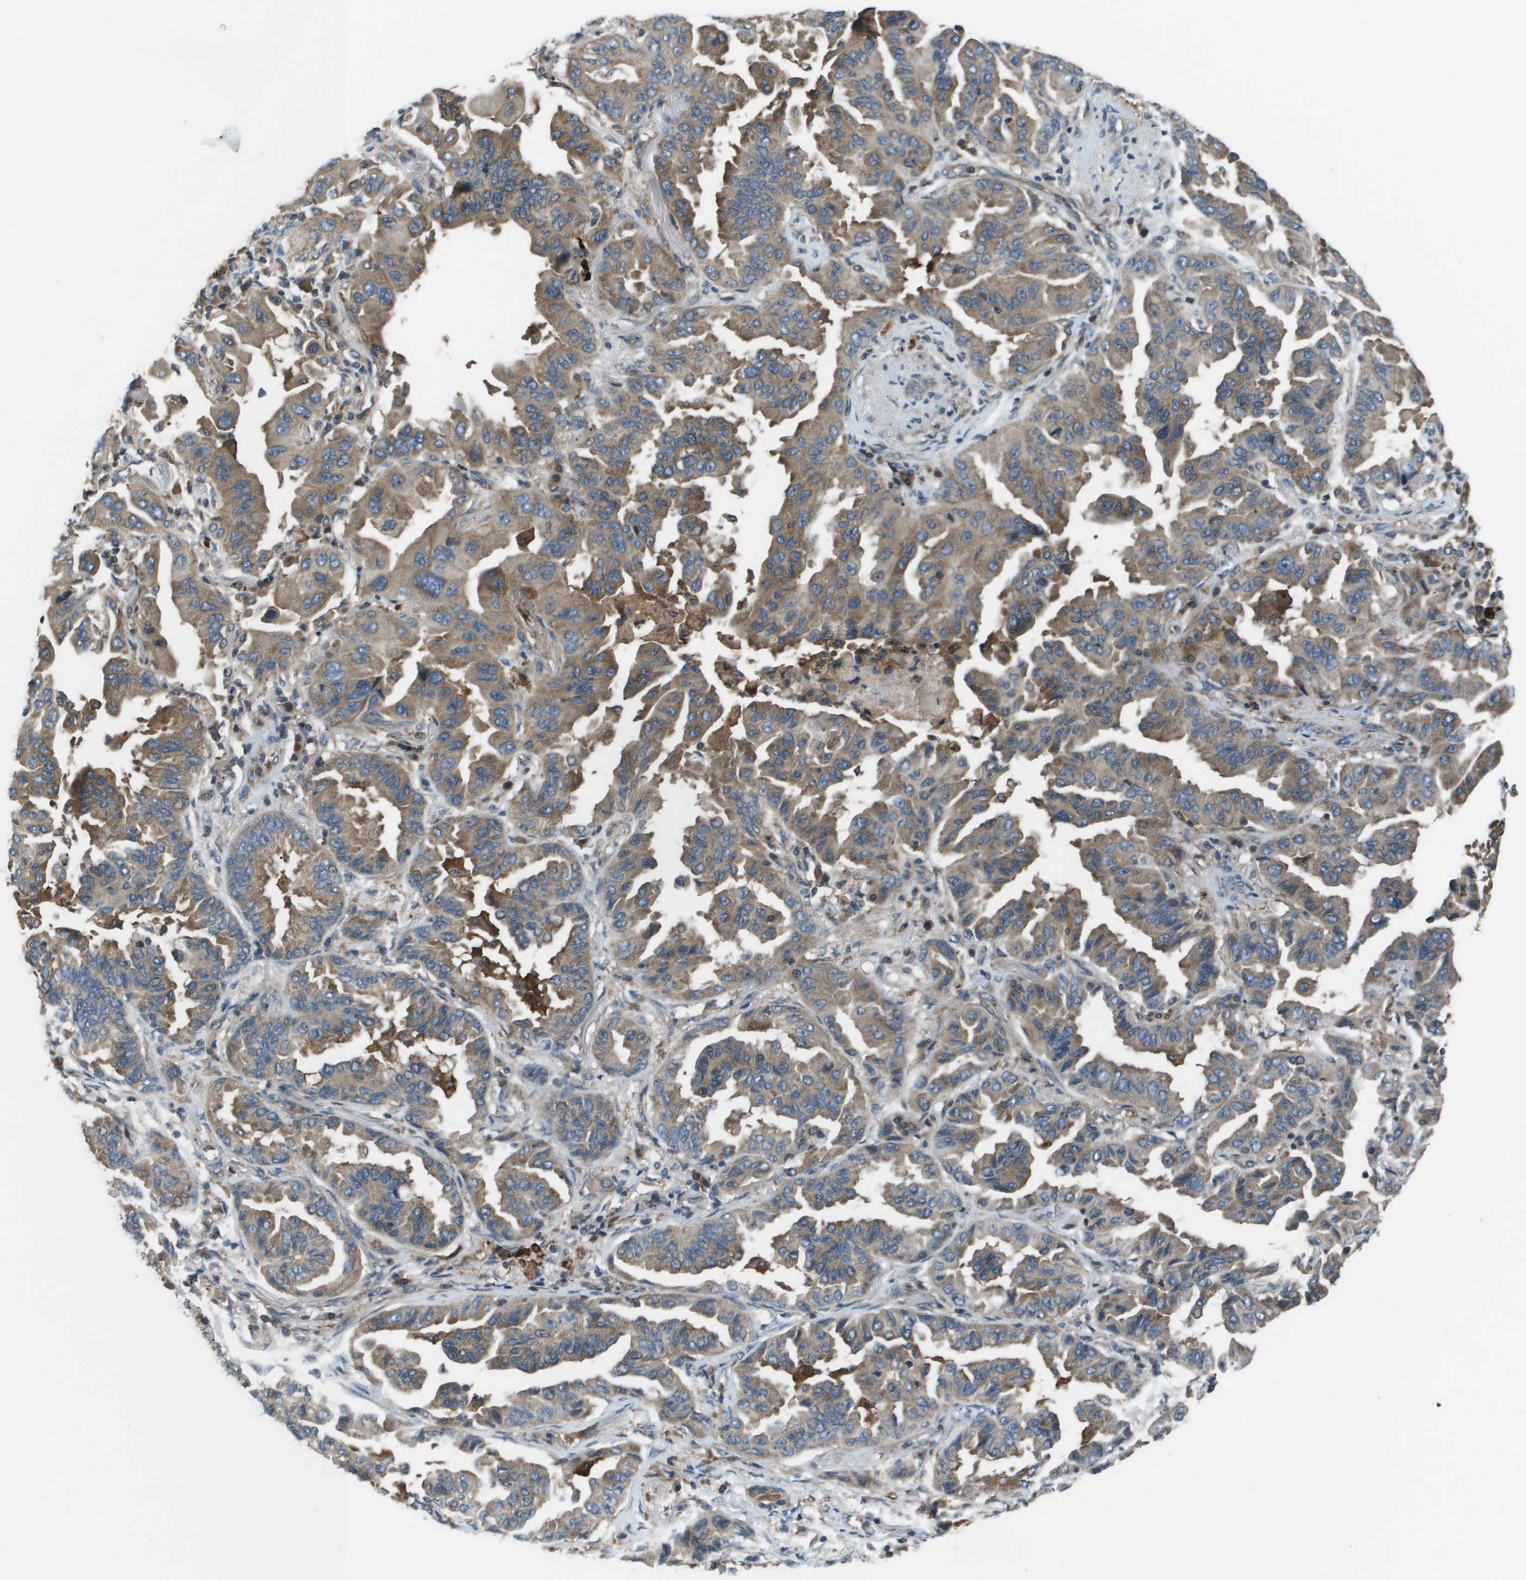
{"staining": {"intensity": "moderate", "quantity": ">75%", "location": "cytoplasmic/membranous"}, "tissue": "lung cancer", "cell_type": "Tumor cells", "image_type": "cancer", "snomed": [{"axis": "morphology", "description": "Adenocarcinoma, NOS"}, {"axis": "topography", "description": "Lung"}], "caption": "Human lung cancer (adenocarcinoma) stained for a protein (brown) reveals moderate cytoplasmic/membranous positive positivity in approximately >75% of tumor cells.", "gene": "EIF3B", "patient": {"sex": "female", "age": 65}}